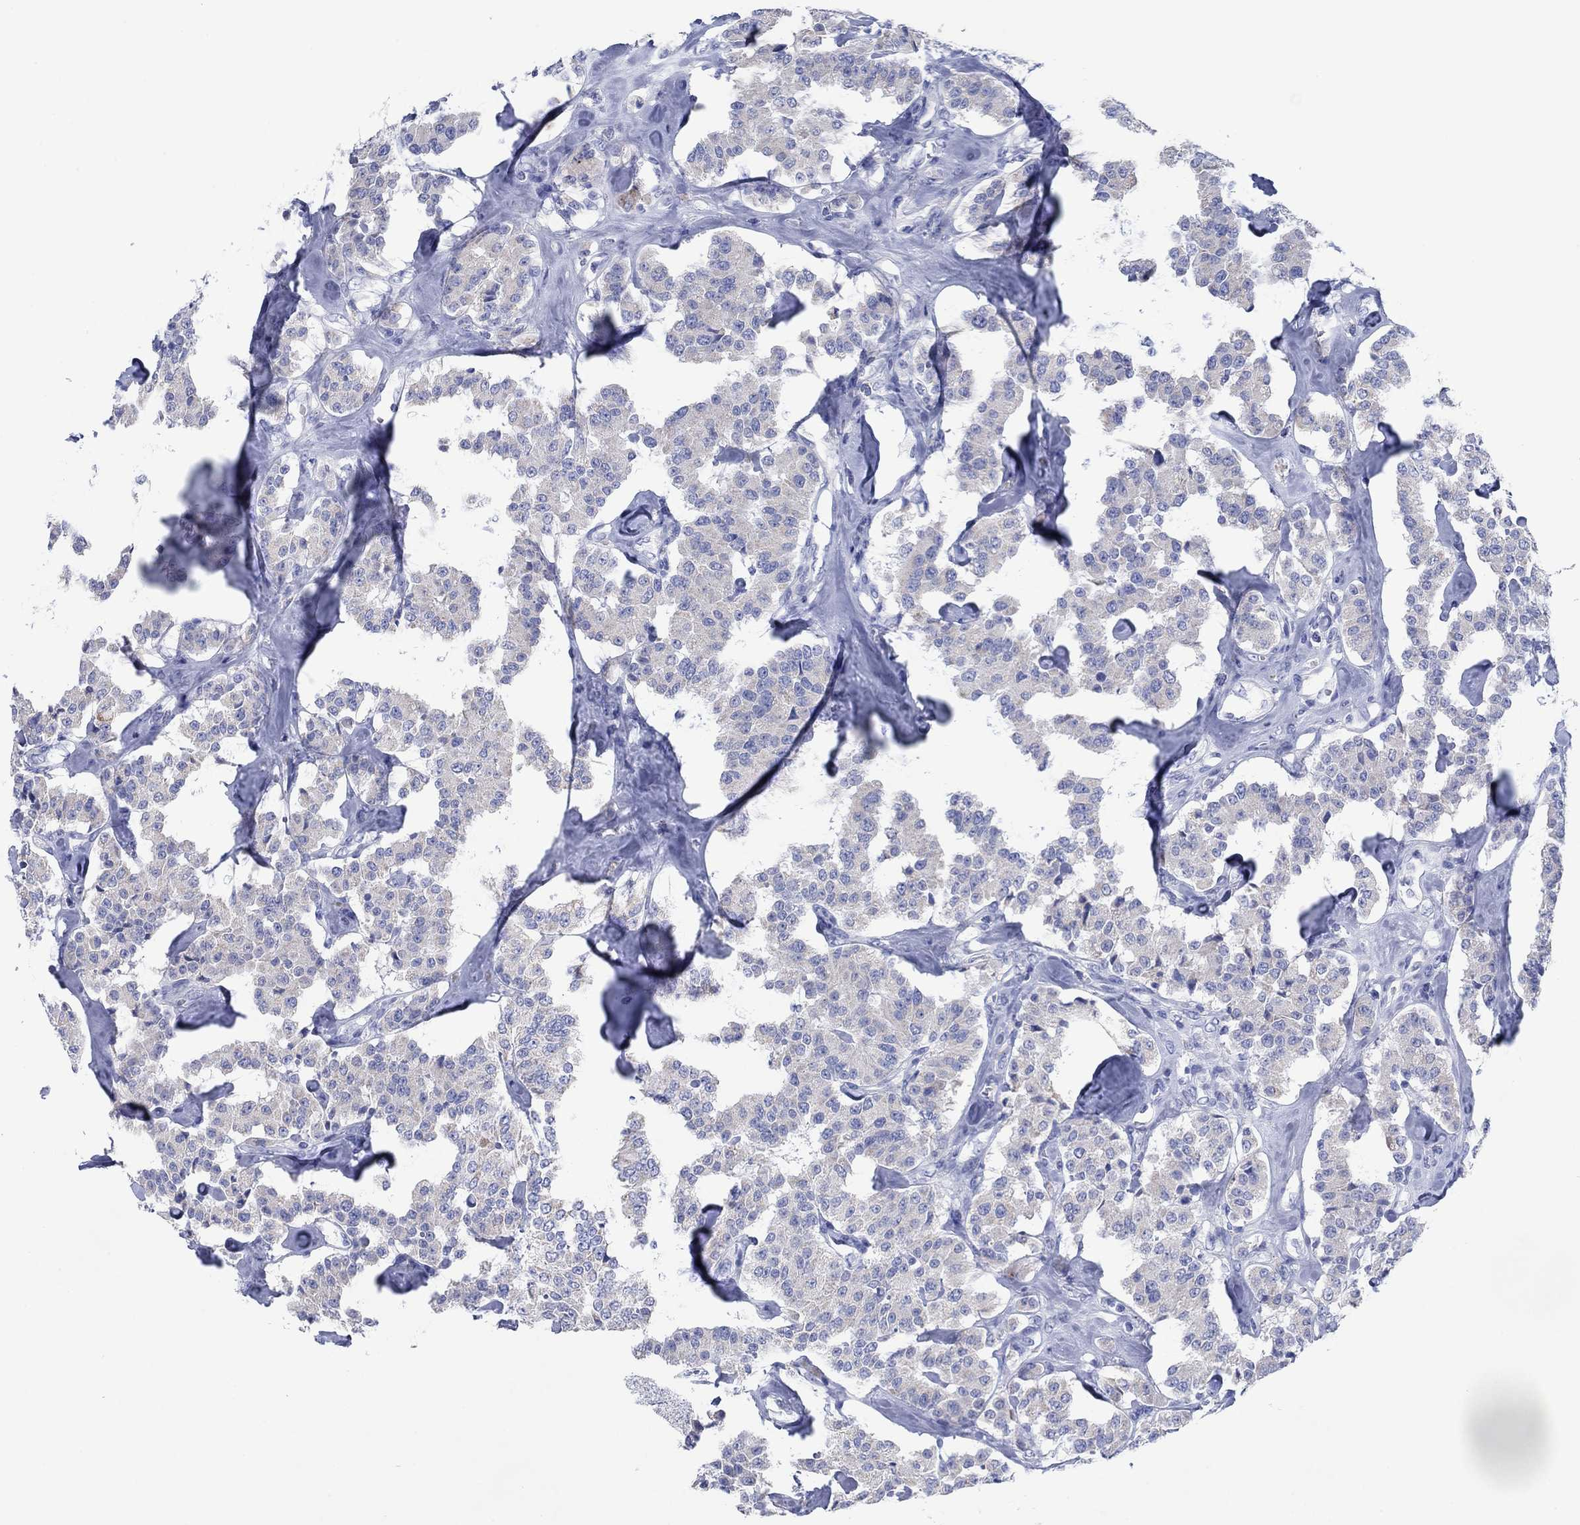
{"staining": {"intensity": "negative", "quantity": "none", "location": "none"}, "tissue": "carcinoid", "cell_type": "Tumor cells", "image_type": "cancer", "snomed": [{"axis": "morphology", "description": "Carcinoid, malignant, NOS"}, {"axis": "topography", "description": "Pancreas"}], "caption": "IHC micrograph of neoplastic tissue: human carcinoid (malignant) stained with DAB demonstrates no significant protein staining in tumor cells.", "gene": "HCRT", "patient": {"sex": "male", "age": 41}}